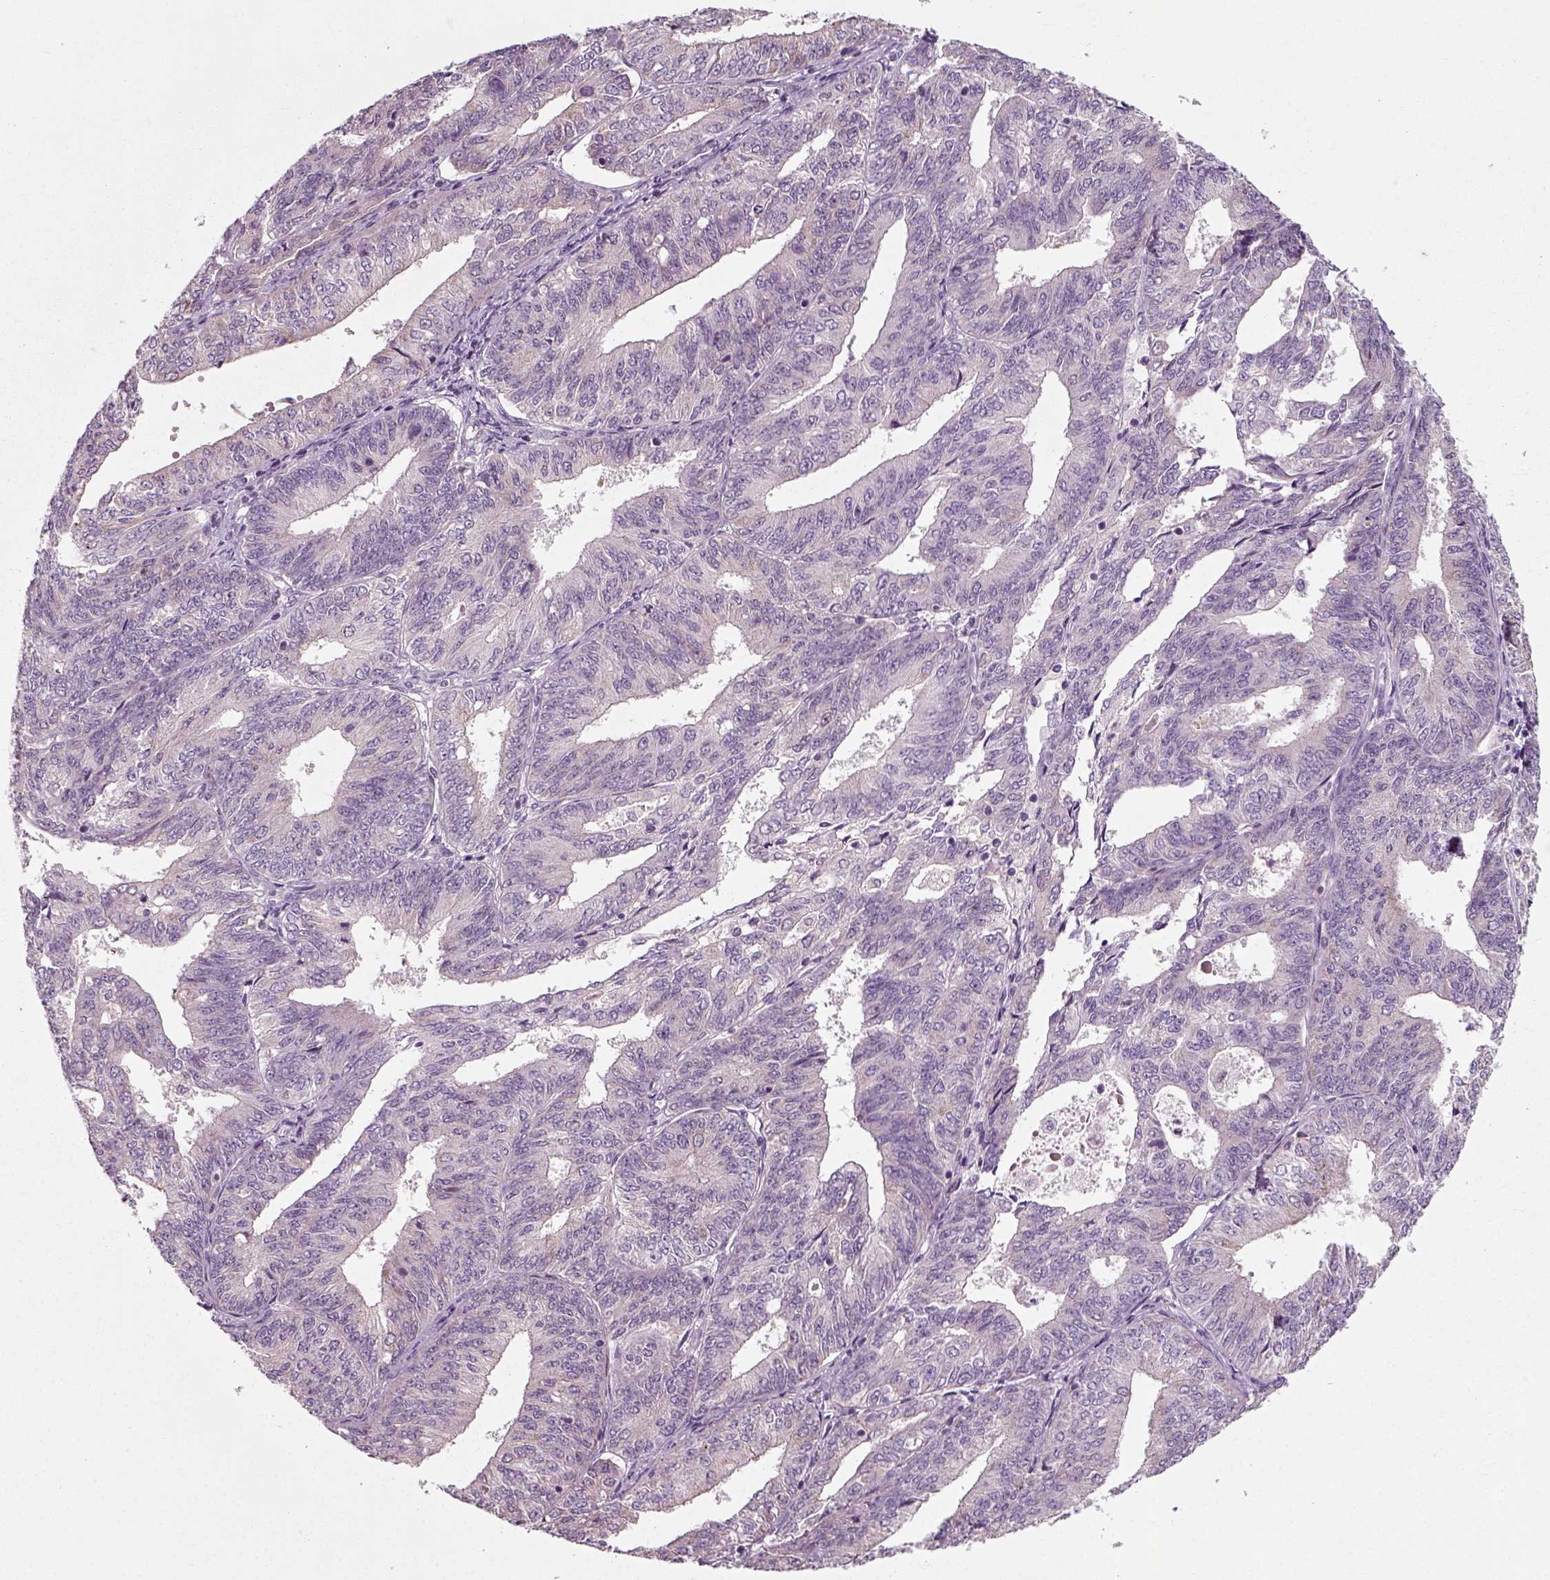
{"staining": {"intensity": "weak", "quantity": "<25%", "location": "cytoplasmic/membranous"}, "tissue": "endometrial cancer", "cell_type": "Tumor cells", "image_type": "cancer", "snomed": [{"axis": "morphology", "description": "Adenocarcinoma, NOS"}, {"axis": "topography", "description": "Endometrium"}], "caption": "An IHC micrograph of endometrial cancer (adenocarcinoma) is shown. There is no staining in tumor cells of endometrial cancer (adenocarcinoma).", "gene": "RND2", "patient": {"sex": "female", "age": 58}}